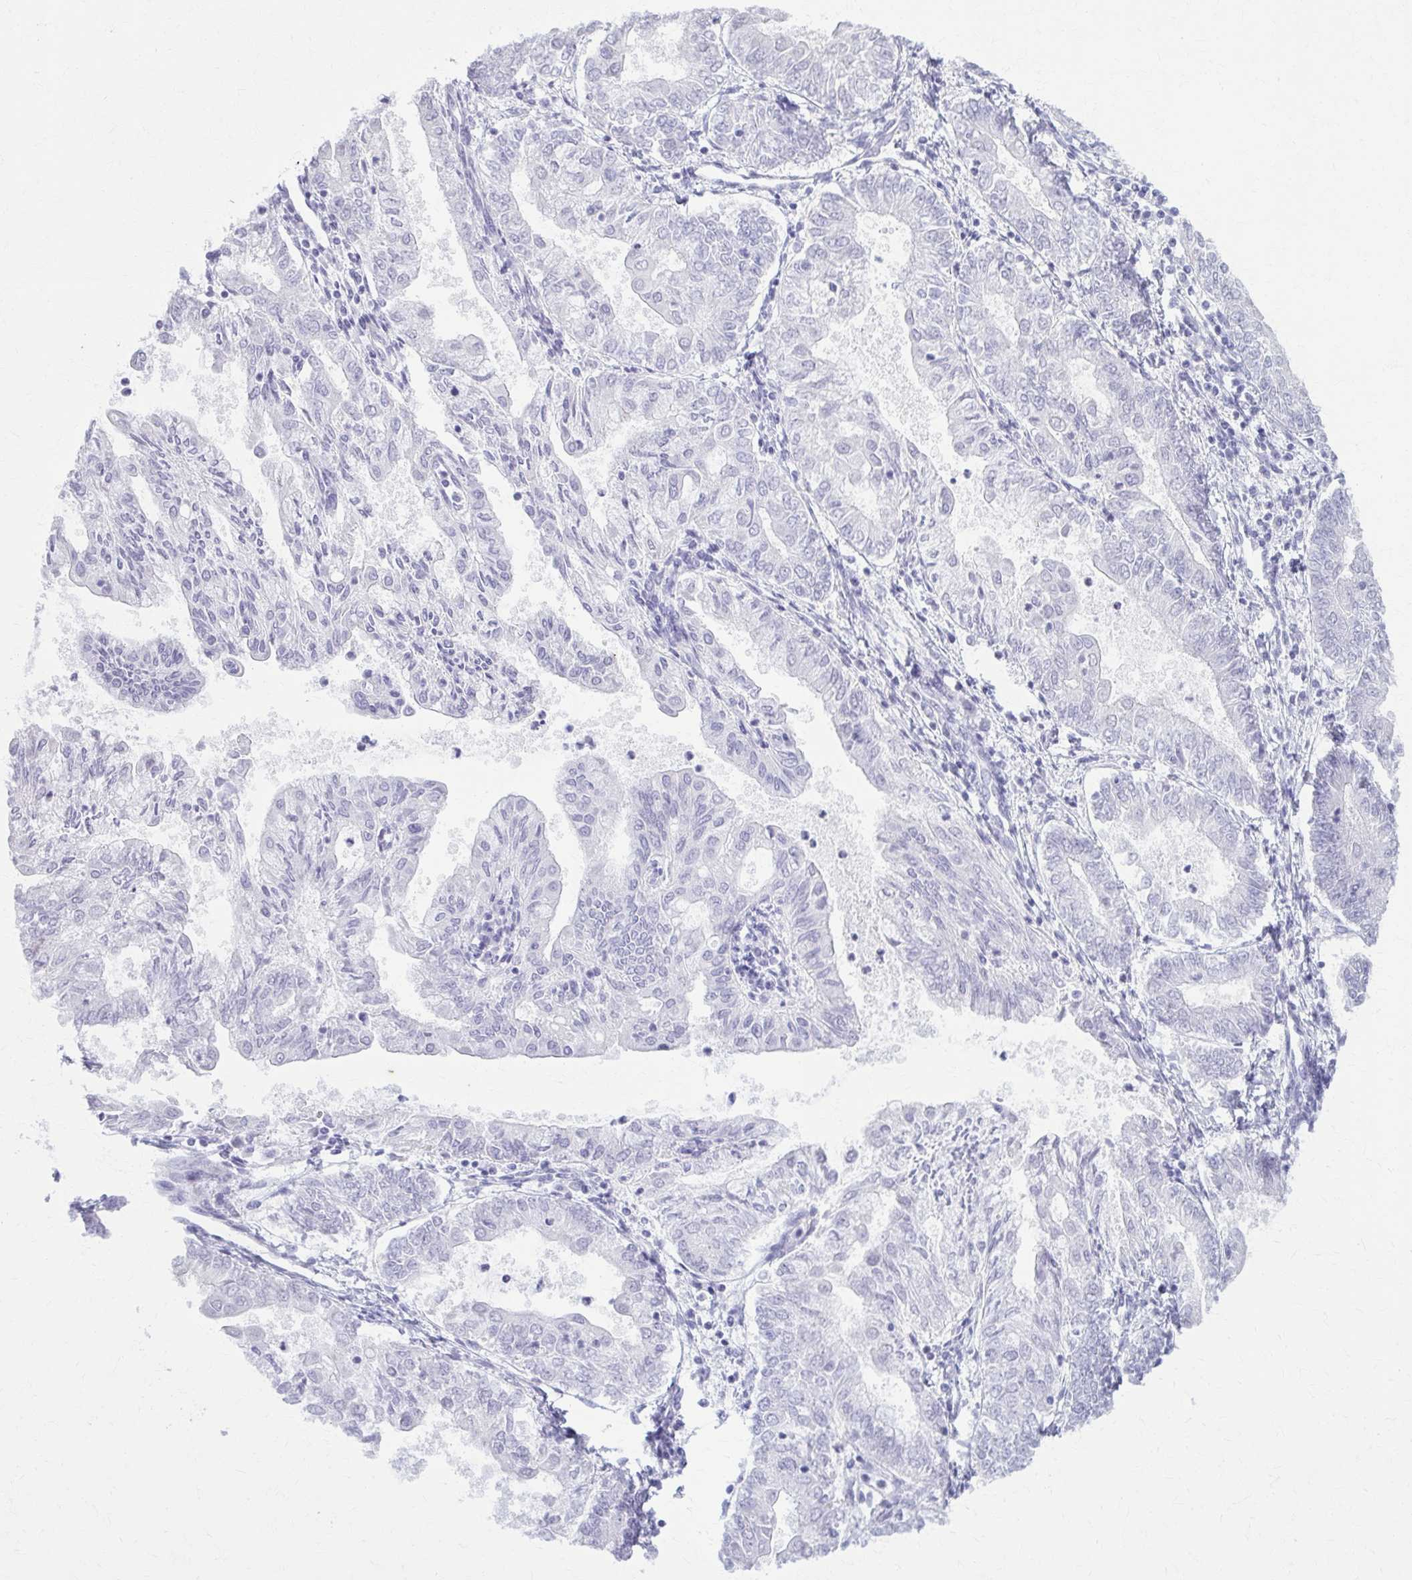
{"staining": {"intensity": "negative", "quantity": "none", "location": "none"}, "tissue": "endometrial cancer", "cell_type": "Tumor cells", "image_type": "cancer", "snomed": [{"axis": "morphology", "description": "Adenocarcinoma, NOS"}, {"axis": "topography", "description": "Endometrium"}], "caption": "Tumor cells are negative for protein expression in human adenocarcinoma (endometrial).", "gene": "KRT5", "patient": {"sex": "female", "age": 68}}